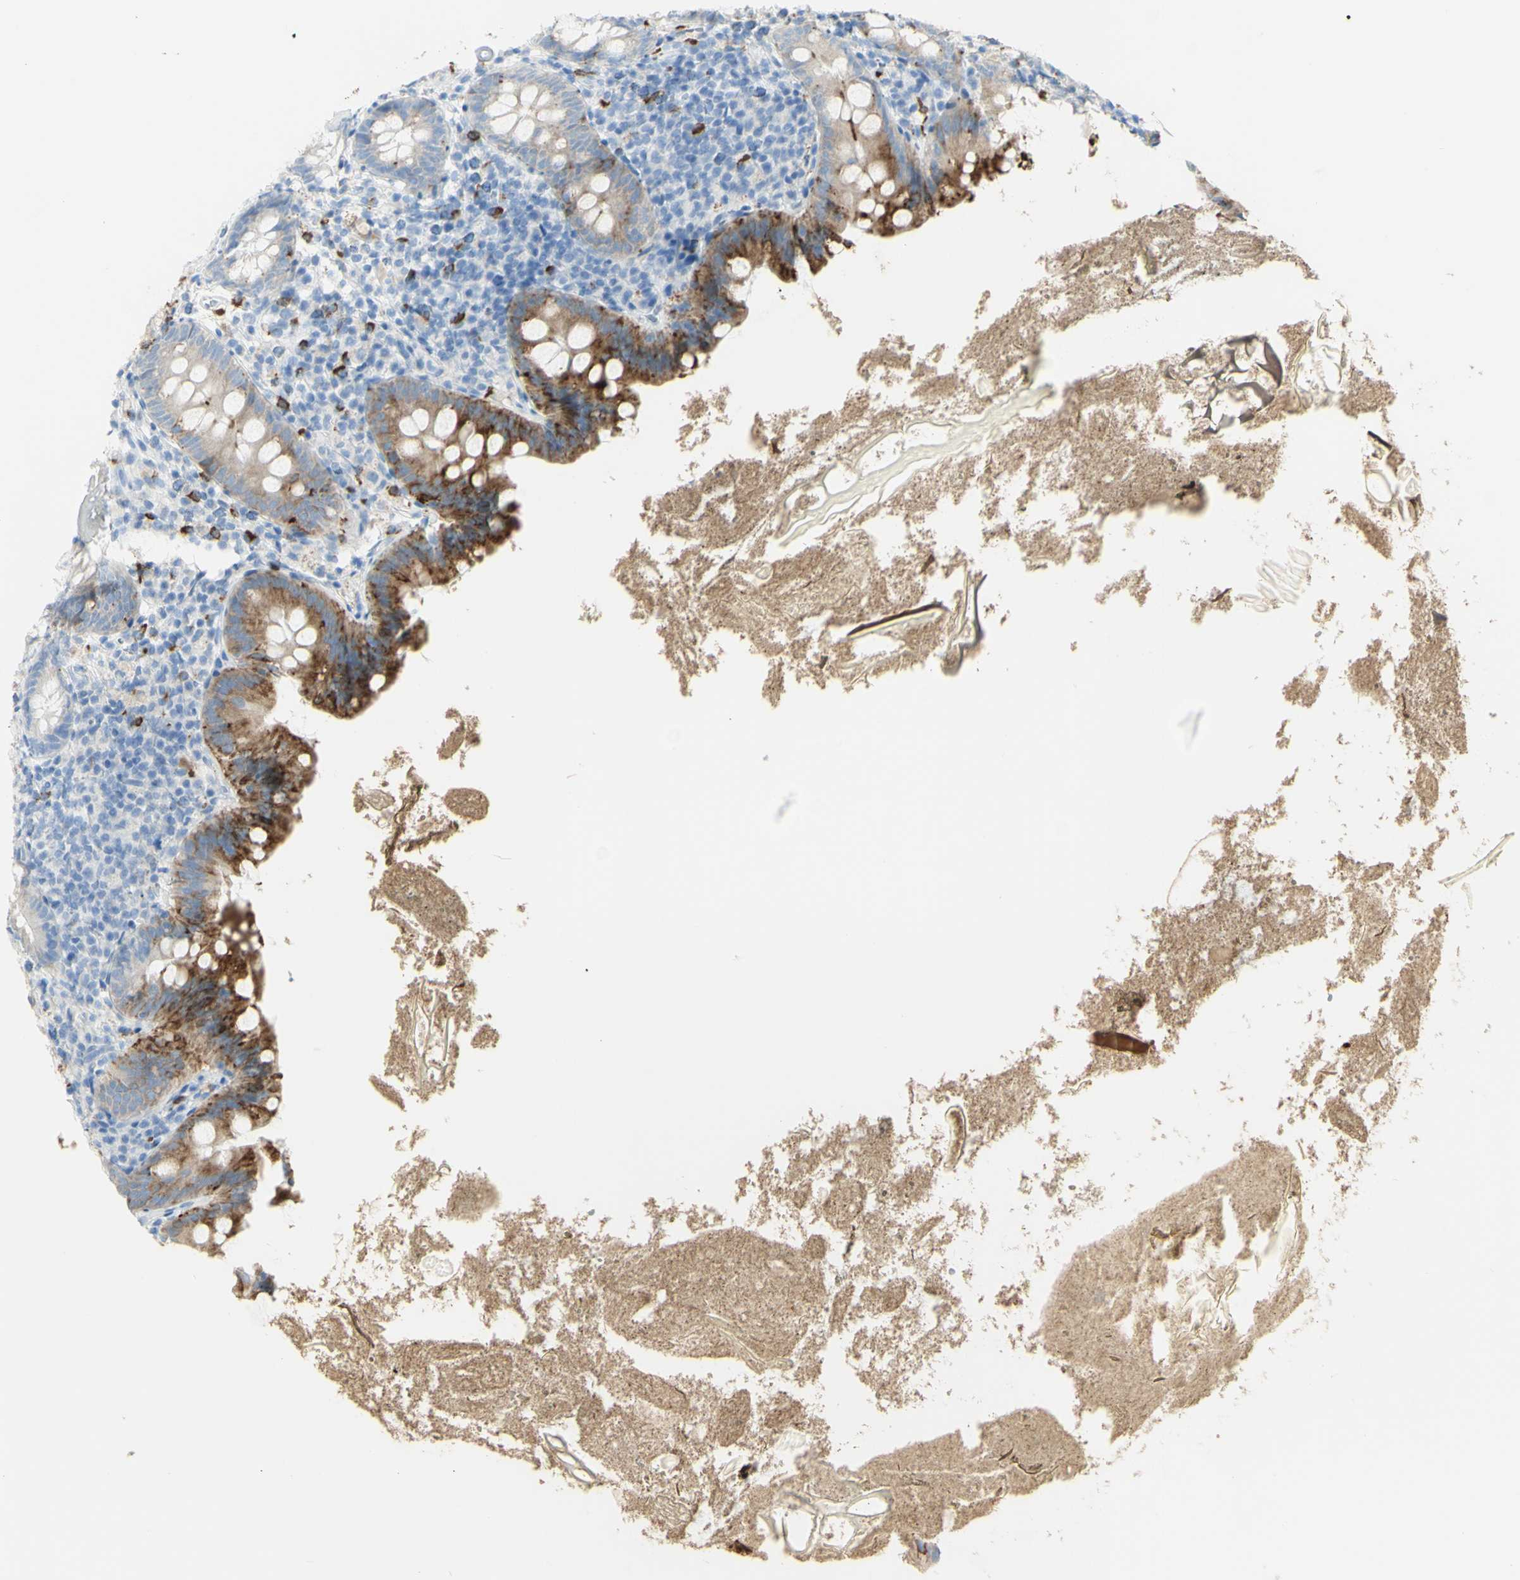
{"staining": {"intensity": "strong", "quantity": "25%-75%", "location": "cytoplasmic/membranous"}, "tissue": "appendix", "cell_type": "Glandular cells", "image_type": "normal", "snomed": [{"axis": "morphology", "description": "Normal tissue, NOS"}, {"axis": "topography", "description": "Appendix"}], "caption": "Glandular cells show strong cytoplasmic/membranous staining in approximately 25%-75% of cells in unremarkable appendix.", "gene": "LETM1", "patient": {"sex": "male", "age": 52}}